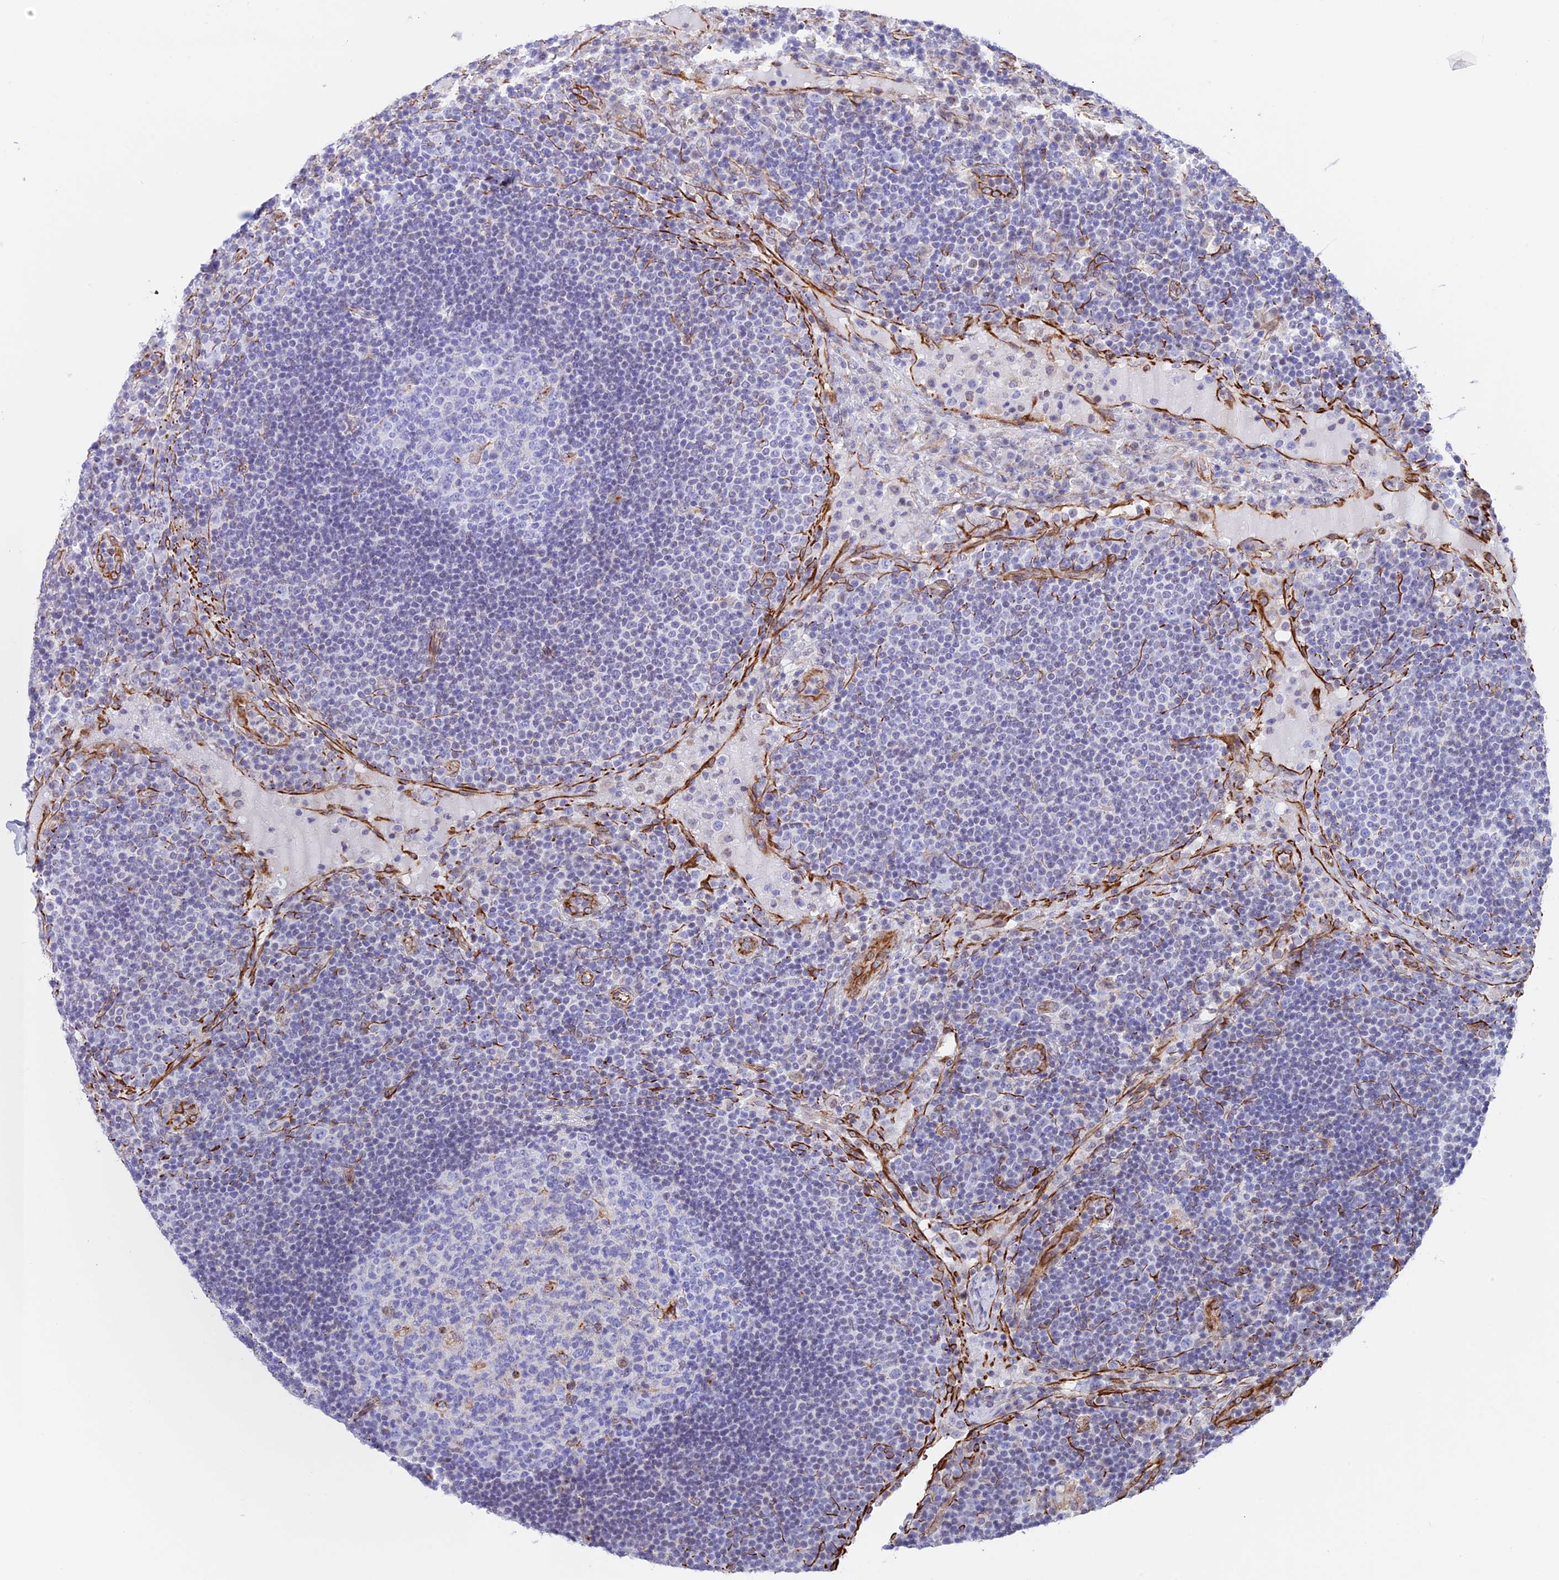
{"staining": {"intensity": "negative", "quantity": "none", "location": "none"}, "tissue": "lymph node", "cell_type": "Germinal center cells", "image_type": "normal", "snomed": [{"axis": "morphology", "description": "Normal tissue, NOS"}, {"axis": "topography", "description": "Lymph node"}], "caption": "An immunohistochemistry (IHC) micrograph of normal lymph node is shown. There is no staining in germinal center cells of lymph node. (Stains: DAB (3,3'-diaminobenzidine) immunohistochemistry (IHC) with hematoxylin counter stain, Microscopy: brightfield microscopy at high magnification).", "gene": "ZNF652", "patient": {"sex": "female", "age": 53}}